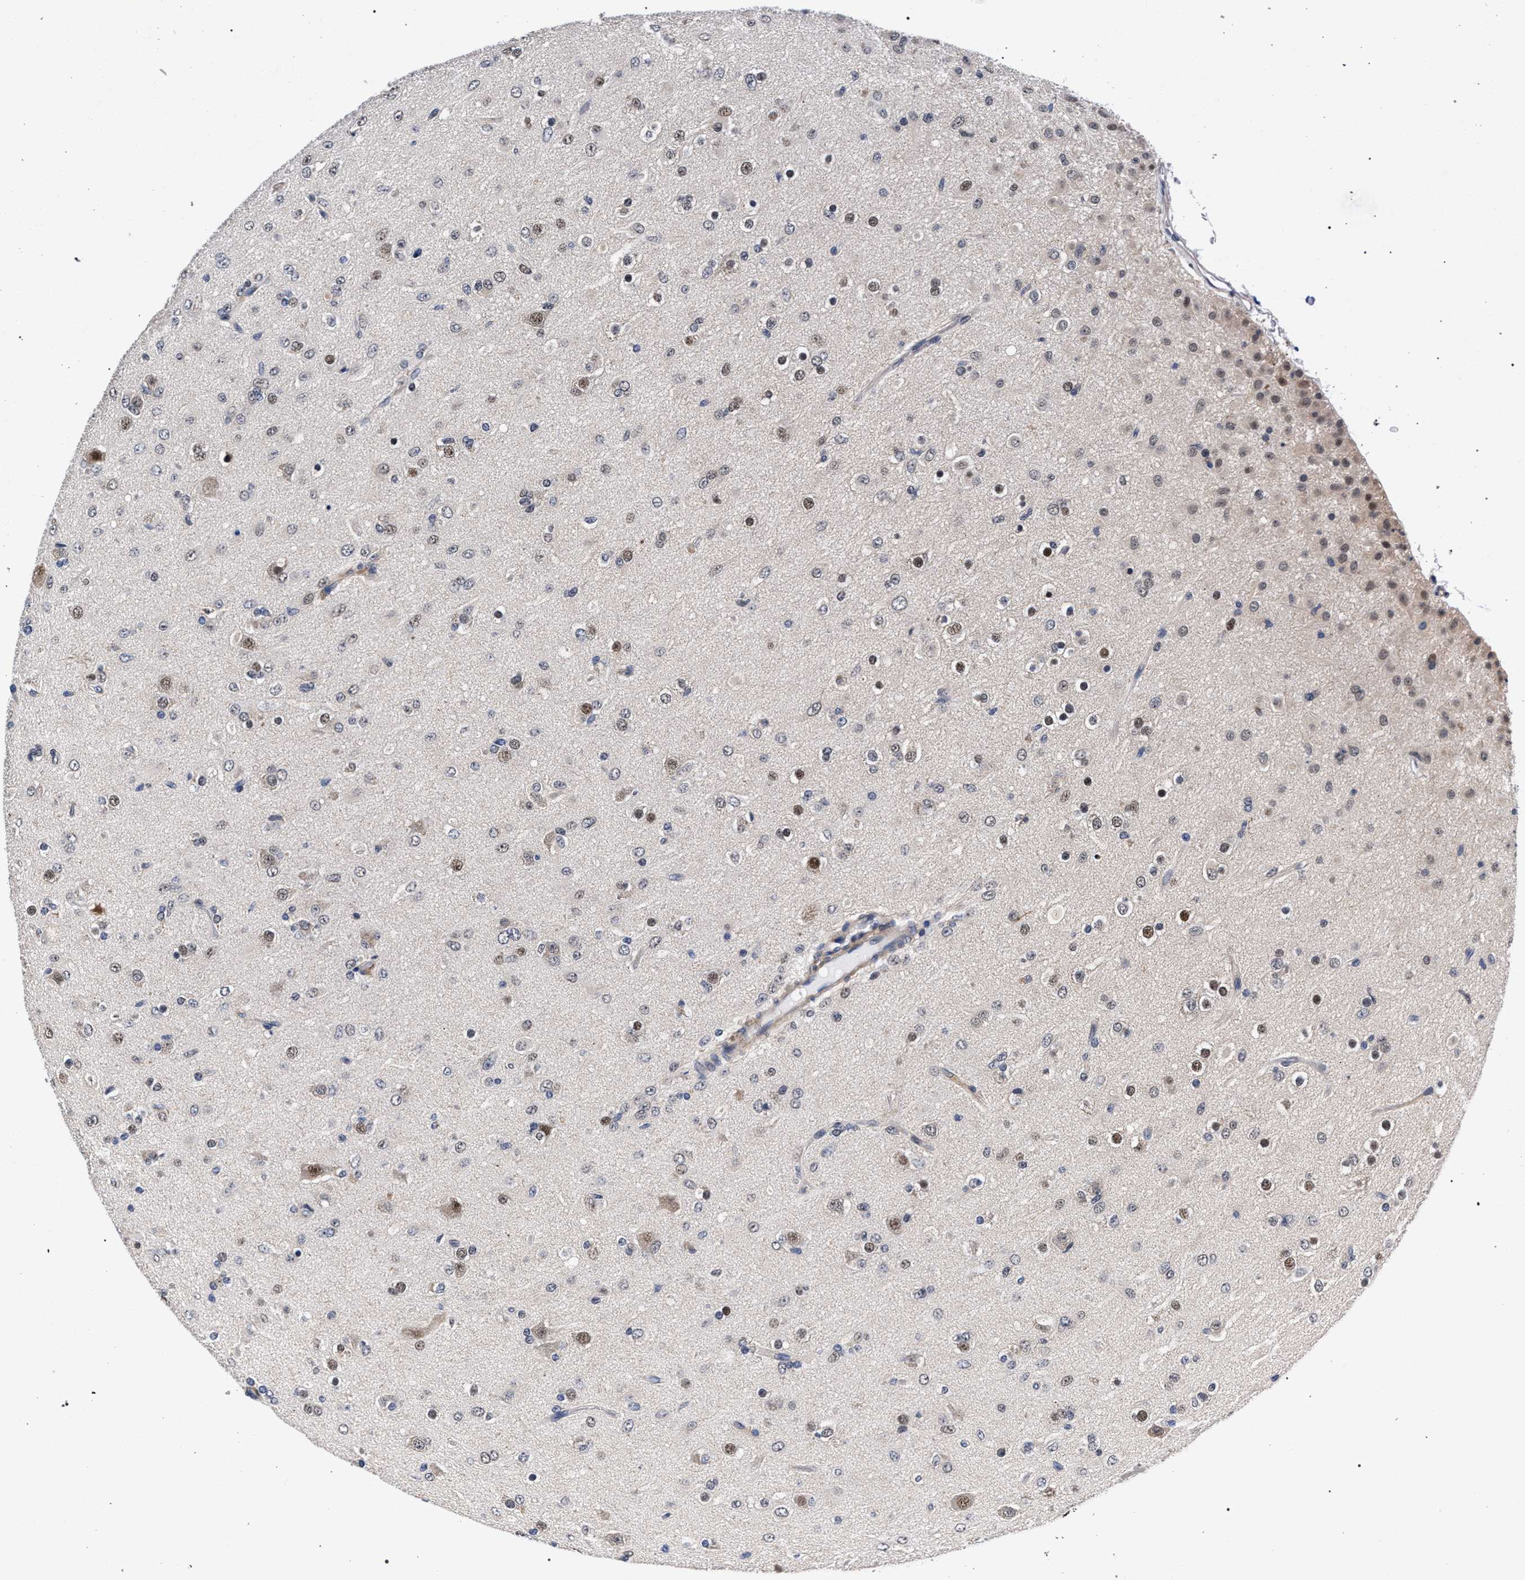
{"staining": {"intensity": "weak", "quantity": ">75%", "location": "nuclear"}, "tissue": "glioma", "cell_type": "Tumor cells", "image_type": "cancer", "snomed": [{"axis": "morphology", "description": "Glioma, malignant, Low grade"}, {"axis": "topography", "description": "Brain"}], "caption": "Approximately >75% of tumor cells in glioma exhibit weak nuclear protein expression as visualized by brown immunohistochemical staining.", "gene": "ZNF462", "patient": {"sex": "male", "age": 65}}